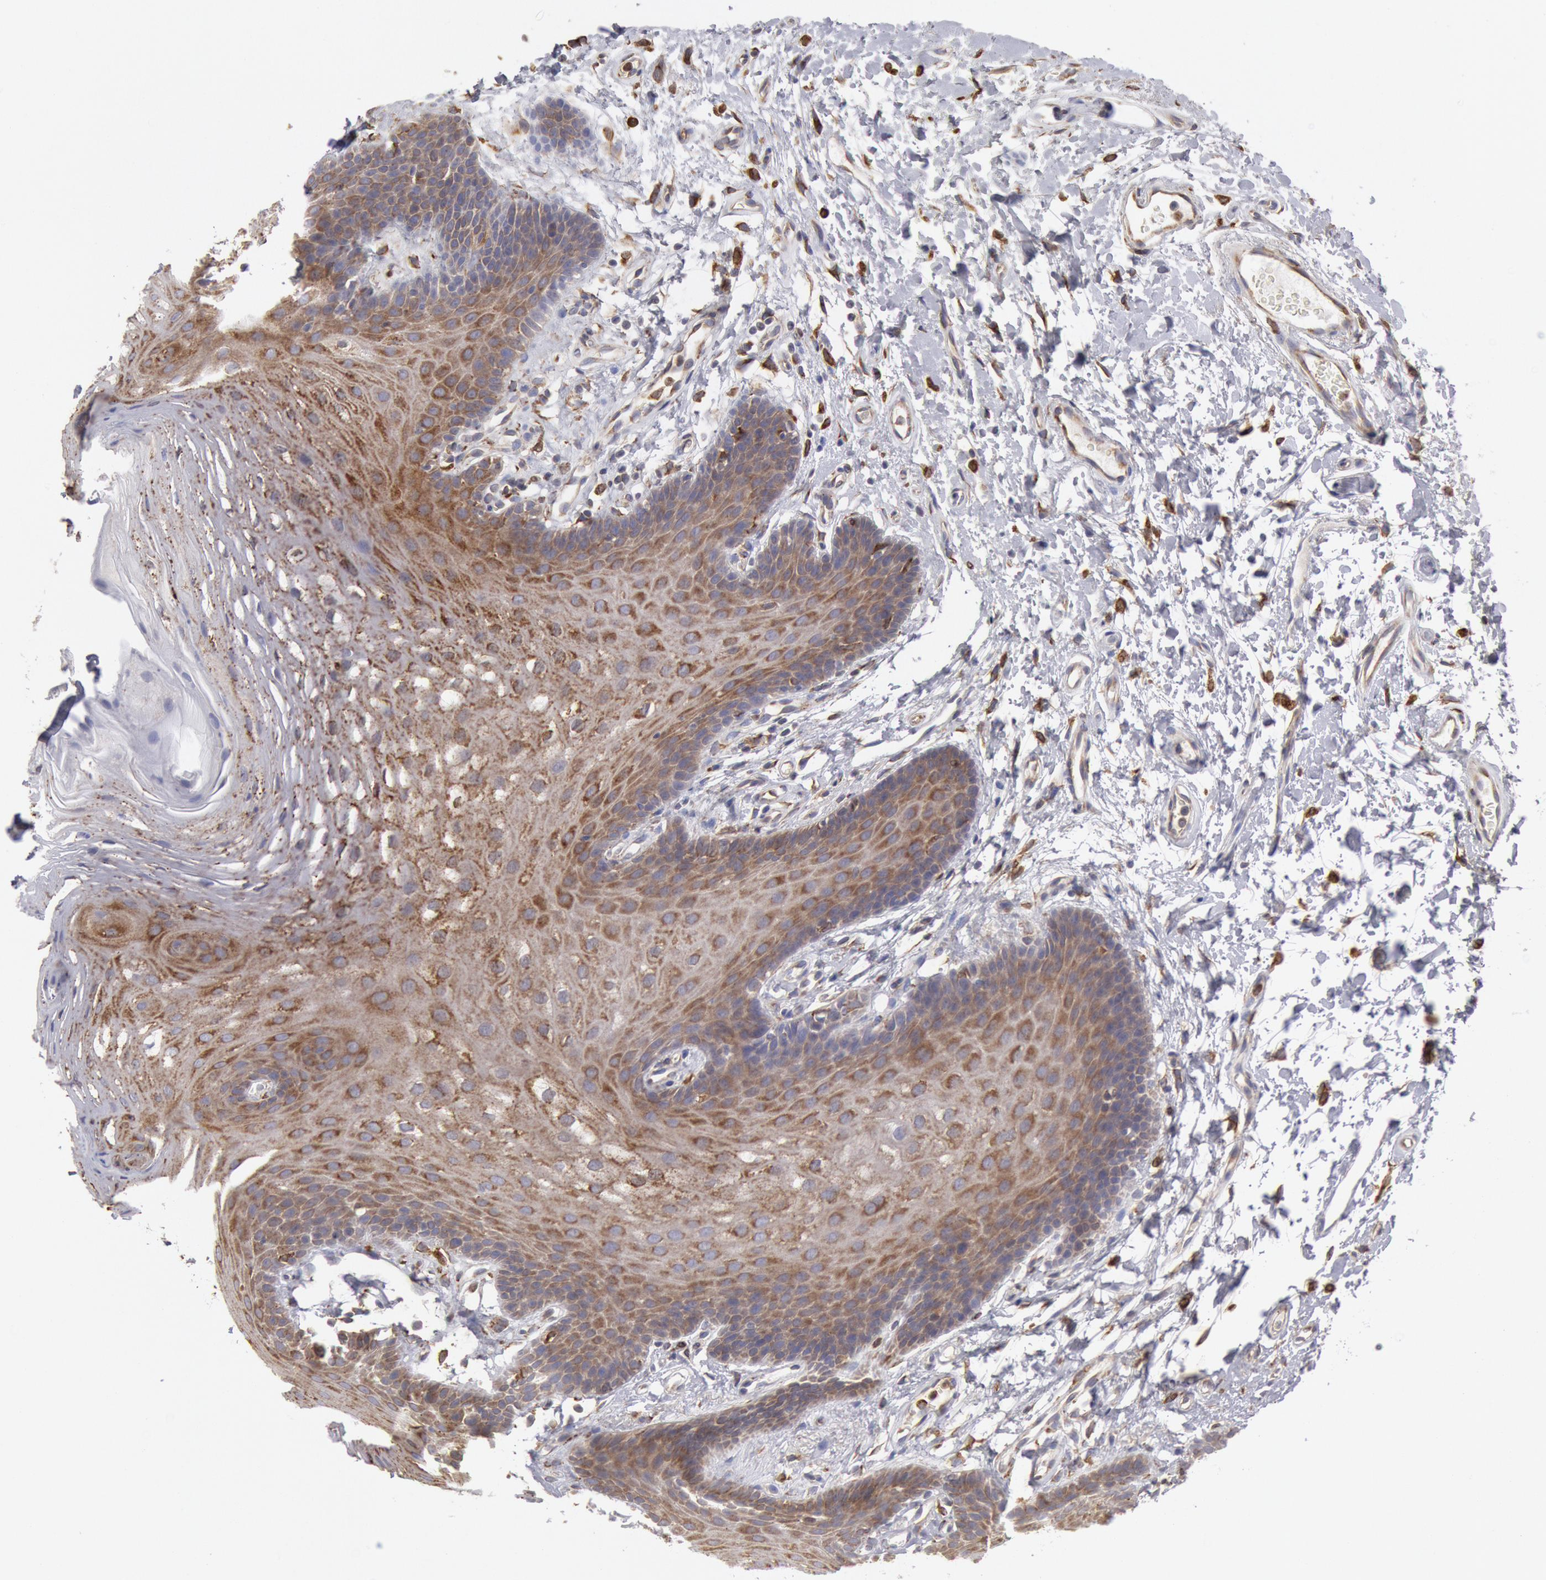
{"staining": {"intensity": "moderate", "quantity": "25%-75%", "location": "cytoplasmic/membranous"}, "tissue": "oral mucosa", "cell_type": "Squamous epithelial cells", "image_type": "normal", "snomed": [{"axis": "morphology", "description": "Normal tissue, NOS"}, {"axis": "topography", "description": "Oral tissue"}], "caption": "A brown stain shows moderate cytoplasmic/membranous positivity of a protein in squamous epithelial cells of normal oral mucosa. Using DAB (brown) and hematoxylin (blue) stains, captured at high magnification using brightfield microscopy.", "gene": "ERP44", "patient": {"sex": "male", "age": 62}}